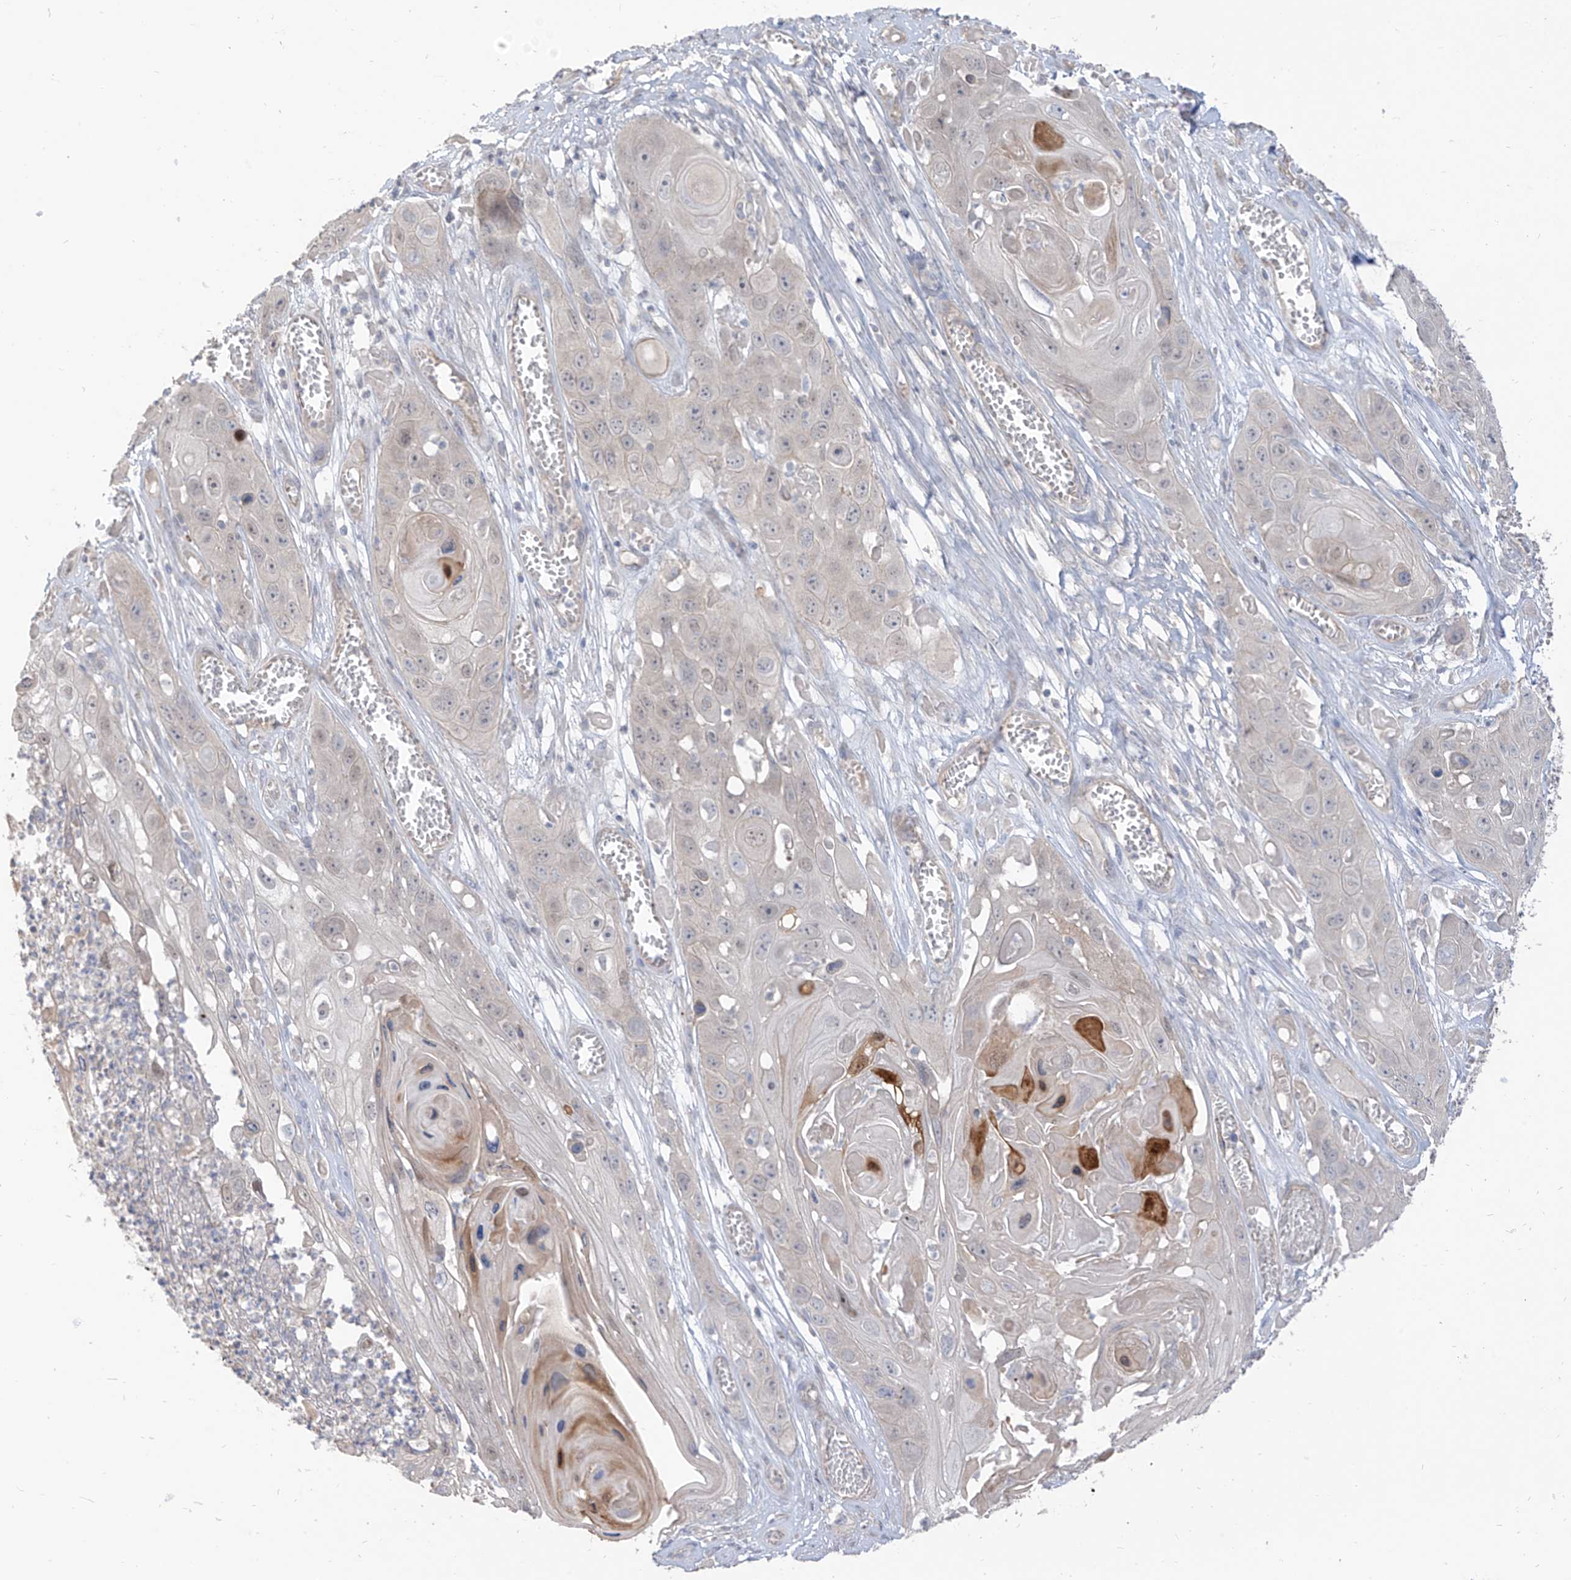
{"staining": {"intensity": "negative", "quantity": "none", "location": "none"}, "tissue": "skin cancer", "cell_type": "Tumor cells", "image_type": "cancer", "snomed": [{"axis": "morphology", "description": "Squamous cell carcinoma, NOS"}, {"axis": "topography", "description": "Skin"}], "caption": "Tumor cells are negative for protein expression in human skin cancer.", "gene": "EPHX4", "patient": {"sex": "male", "age": 55}}